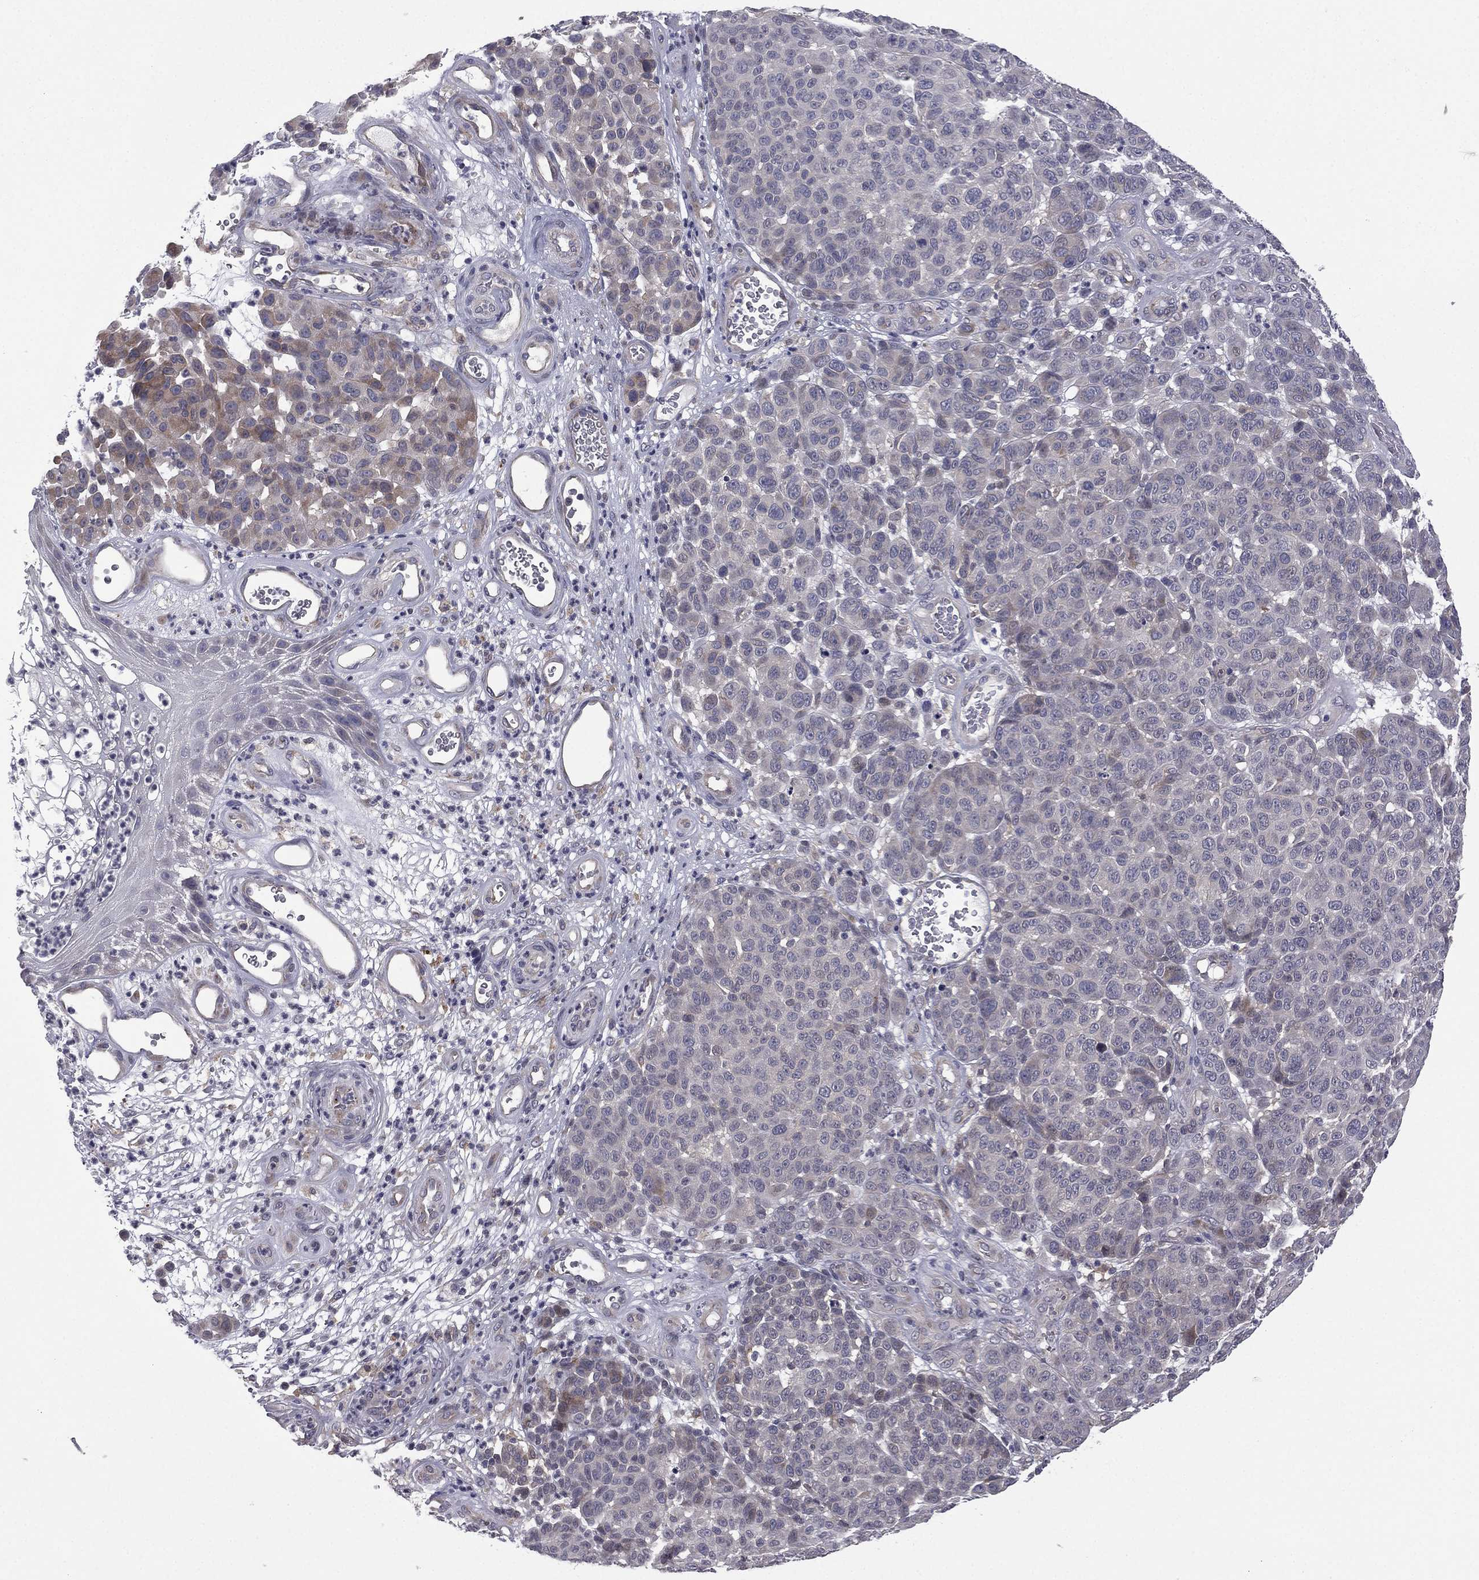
{"staining": {"intensity": "weak", "quantity": "<25%", "location": "cytoplasmic/membranous"}, "tissue": "melanoma", "cell_type": "Tumor cells", "image_type": "cancer", "snomed": [{"axis": "morphology", "description": "Malignant melanoma, NOS"}, {"axis": "topography", "description": "Skin"}], "caption": "Immunohistochemistry photomicrograph of neoplastic tissue: malignant melanoma stained with DAB demonstrates no significant protein positivity in tumor cells. (DAB (3,3'-diaminobenzidine) immunohistochemistry visualized using brightfield microscopy, high magnification).", "gene": "ACTRT2", "patient": {"sex": "male", "age": 59}}